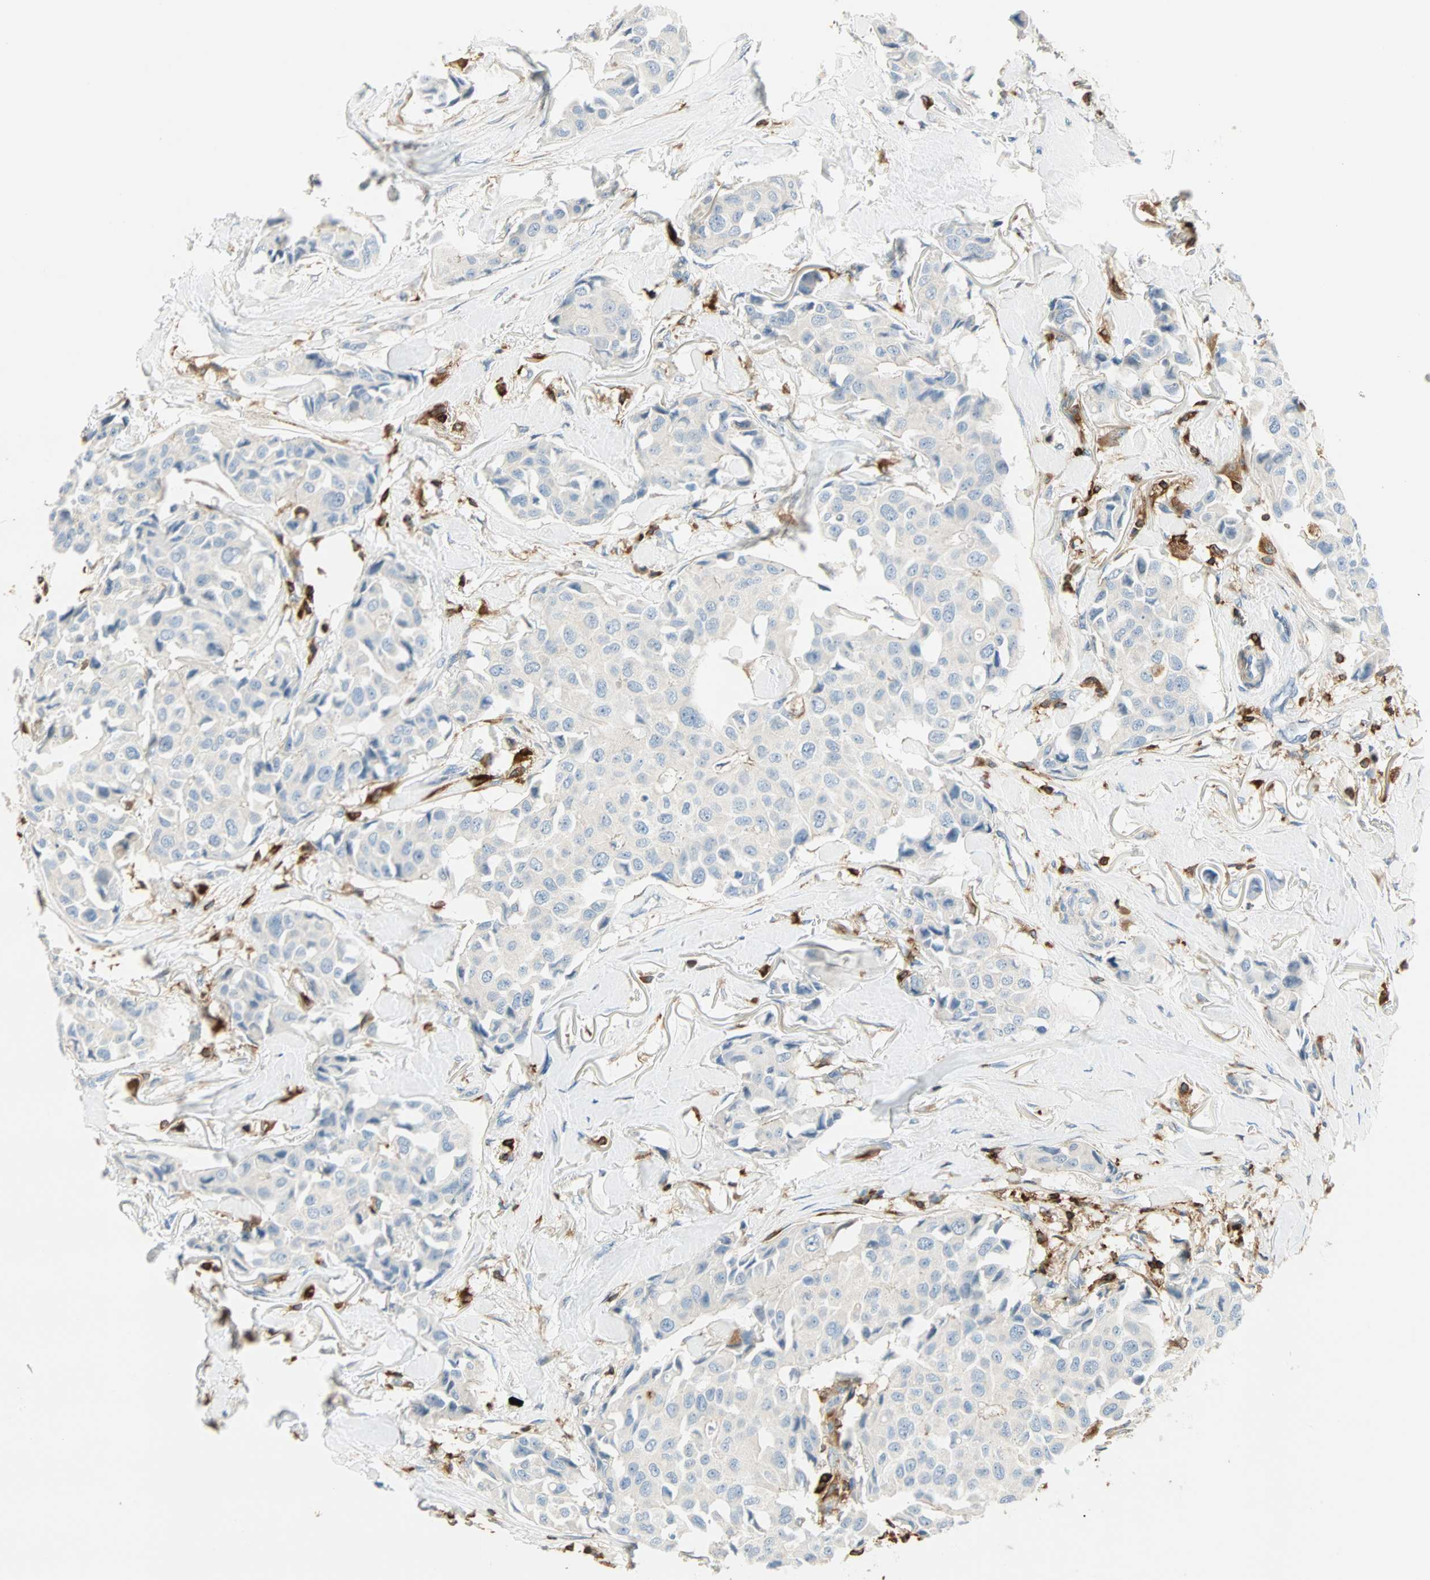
{"staining": {"intensity": "negative", "quantity": "none", "location": "none"}, "tissue": "breast cancer", "cell_type": "Tumor cells", "image_type": "cancer", "snomed": [{"axis": "morphology", "description": "Duct carcinoma"}, {"axis": "topography", "description": "Breast"}], "caption": "Tumor cells are negative for protein expression in human breast invasive ductal carcinoma.", "gene": "FMNL1", "patient": {"sex": "female", "age": 80}}